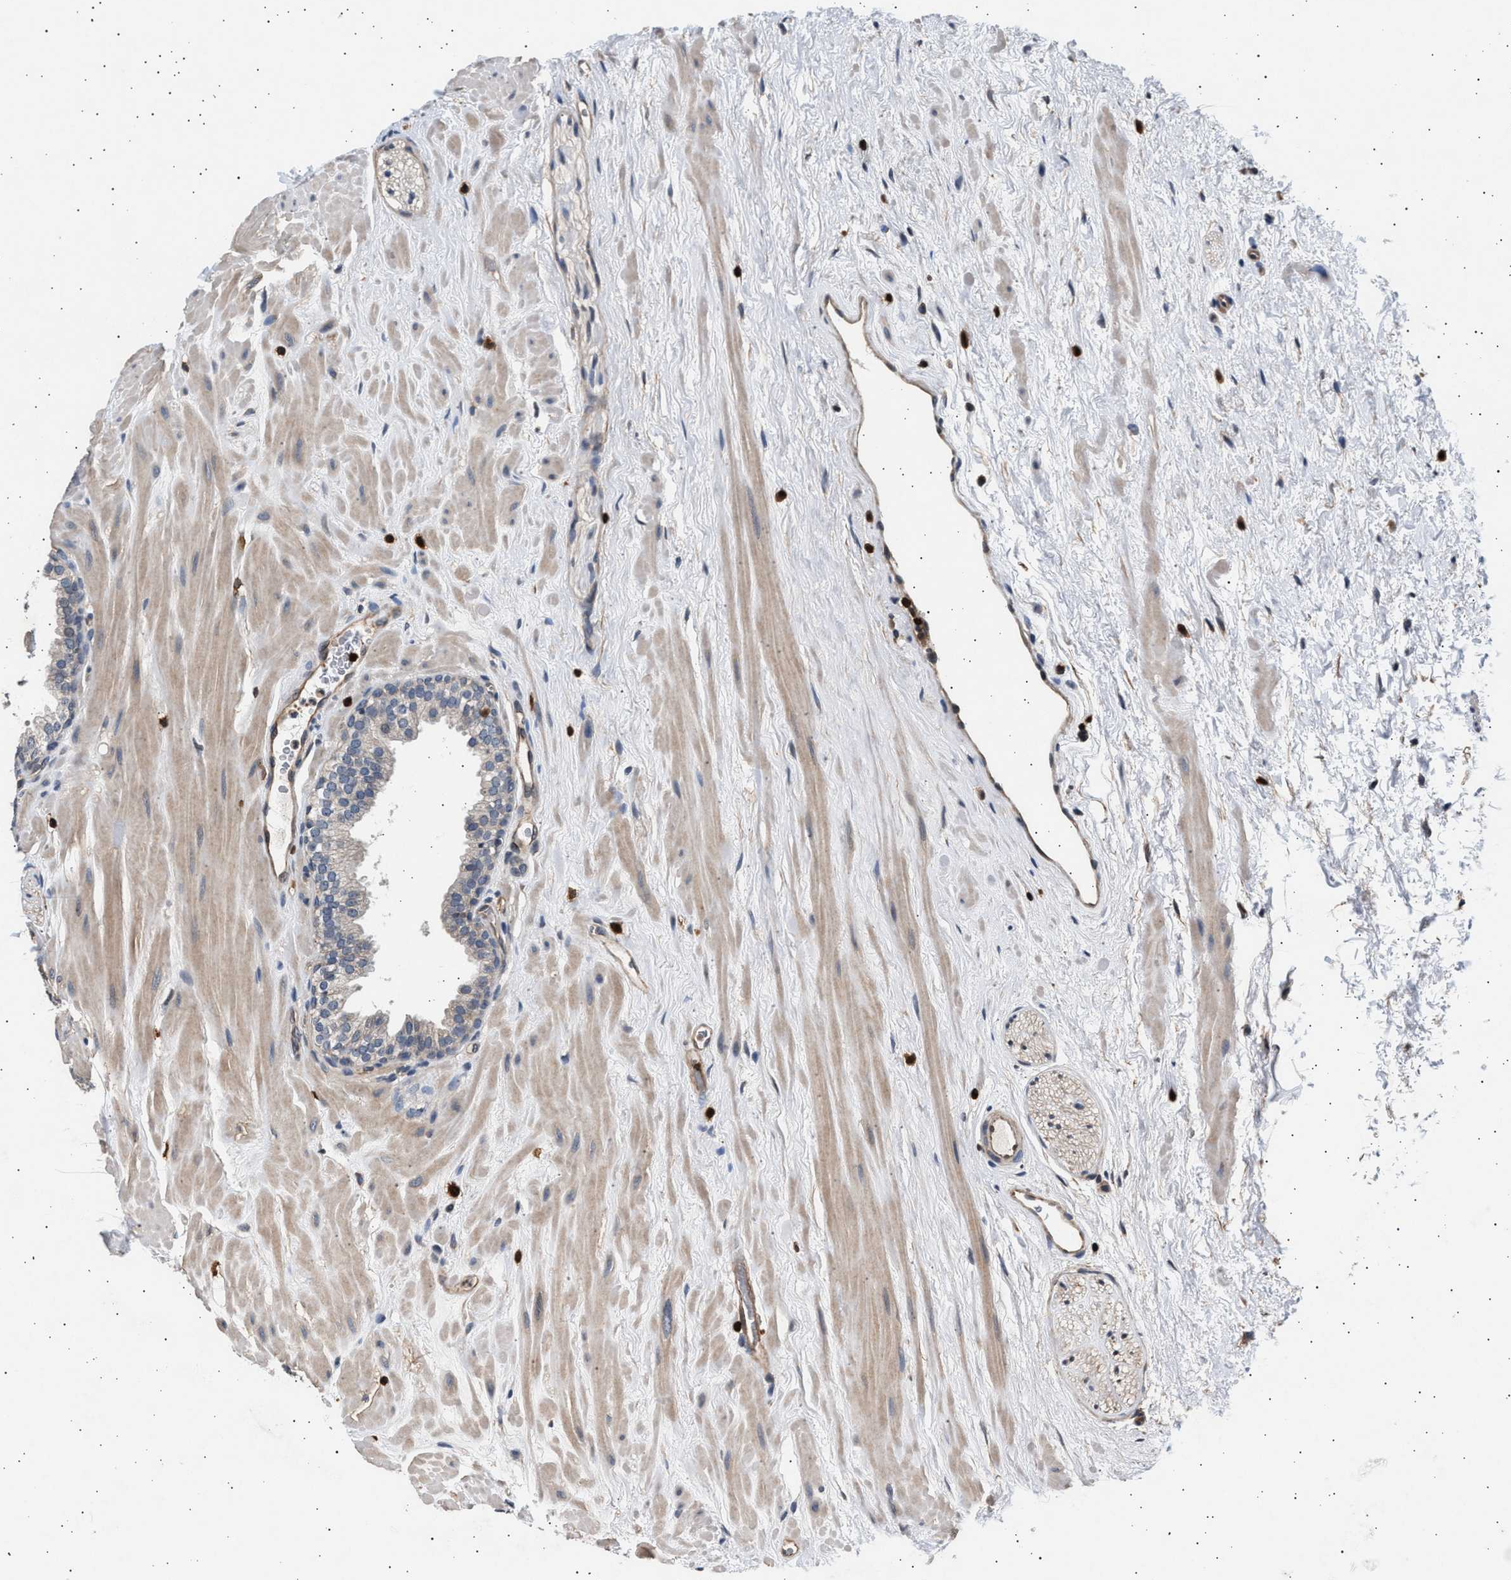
{"staining": {"intensity": "negative", "quantity": "none", "location": "none"}, "tissue": "prostate", "cell_type": "Glandular cells", "image_type": "normal", "snomed": [{"axis": "morphology", "description": "Normal tissue, NOS"}, {"axis": "morphology", "description": "Urothelial carcinoma, Low grade"}, {"axis": "topography", "description": "Urinary bladder"}, {"axis": "topography", "description": "Prostate"}], "caption": "Immunohistochemistry (IHC) of unremarkable prostate demonstrates no staining in glandular cells.", "gene": "GRAP2", "patient": {"sex": "male", "age": 60}}